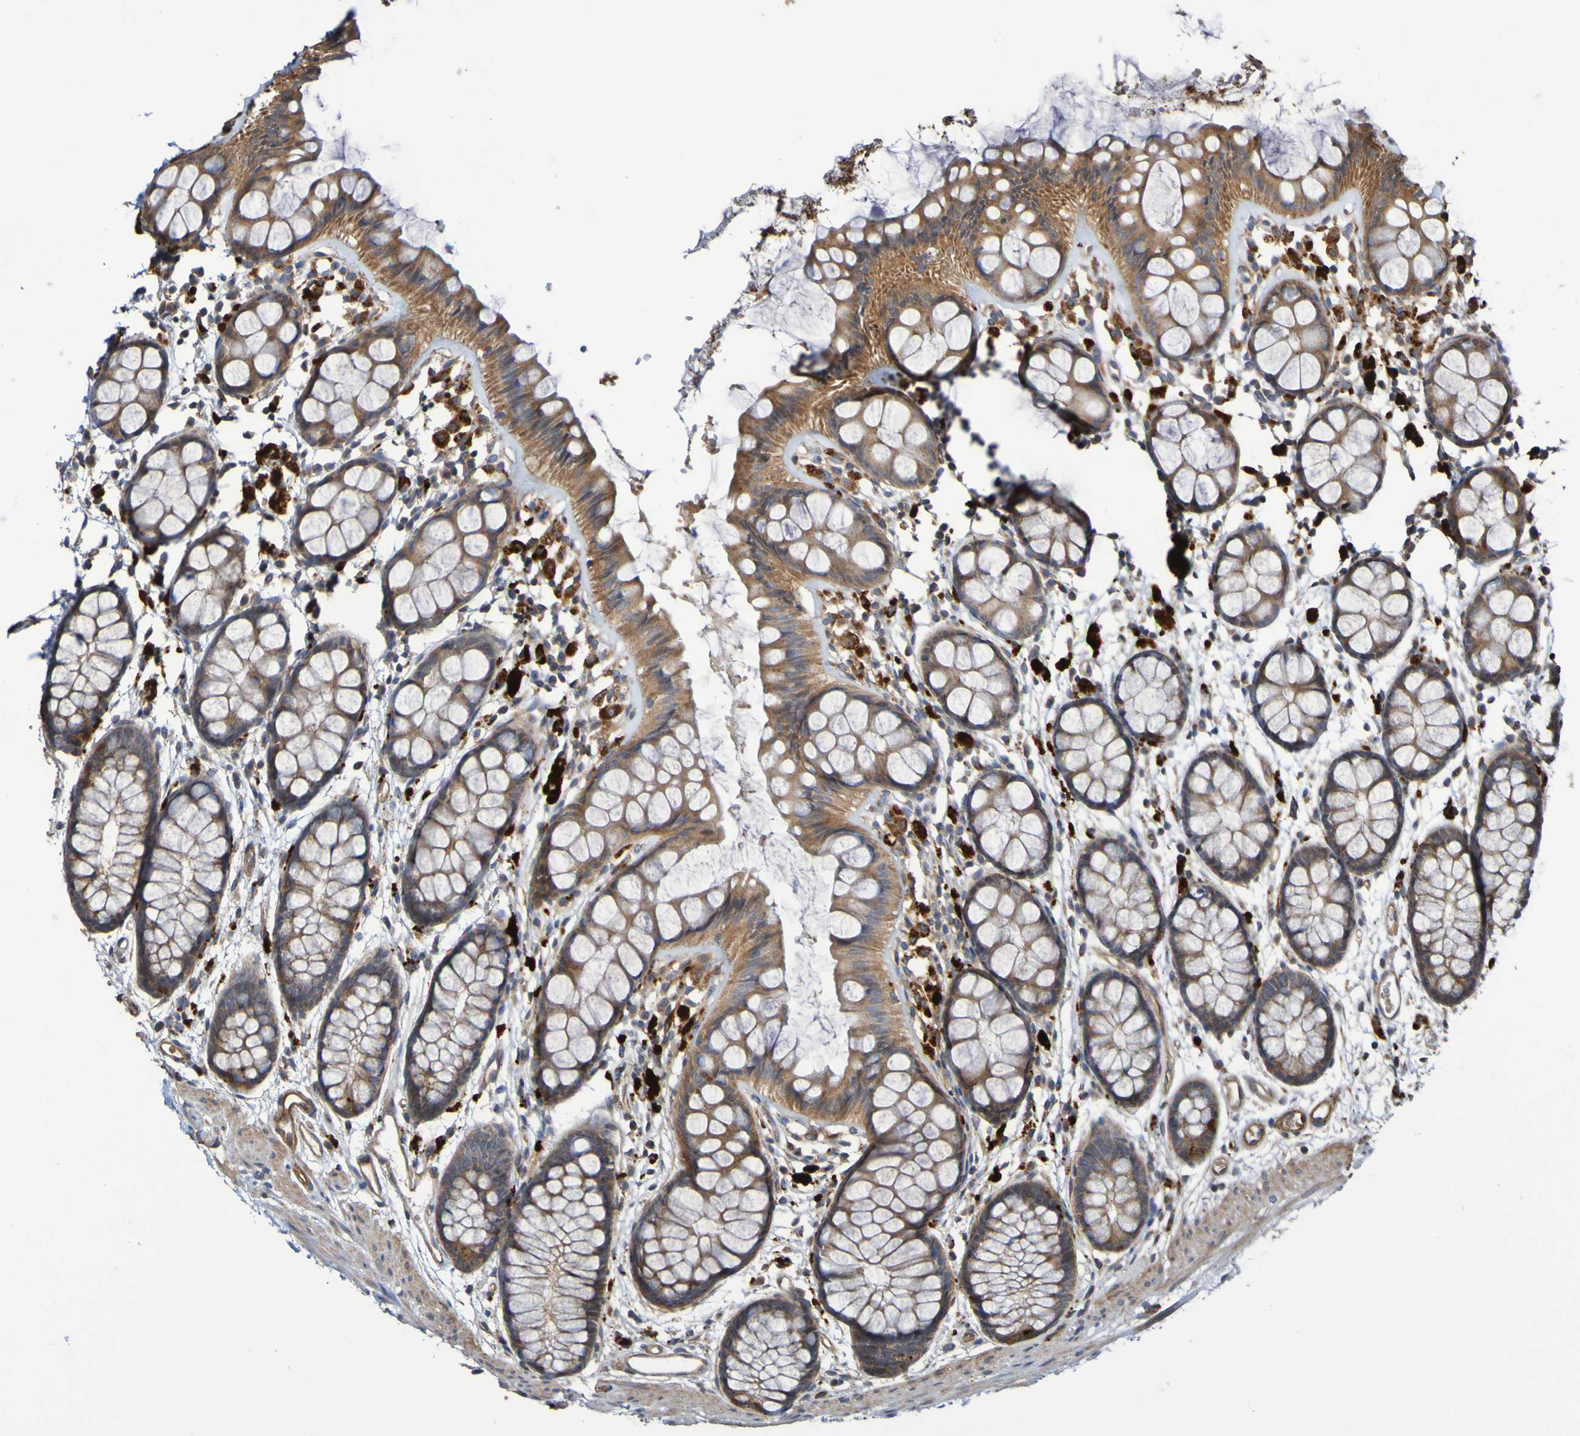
{"staining": {"intensity": "weak", "quantity": ">75%", "location": "cytoplasmic/membranous"}, "tissue": "rectum", "cell_type": "Glandular cells", "image_type": "normal", "snomed": [{"axis": "morphology", "description": "Normal tissue, NOS"}, {"axis": "topography", "description": "Rectum"}], "caption": "Immunohistochemical staining of benign human rectum exhibits >75% levels of weak cytoplasmic/membranous protein staining in approximately >75% of glandular cells.", "gene": "UCN", "patient": {"sex": "female", "age": 66}}